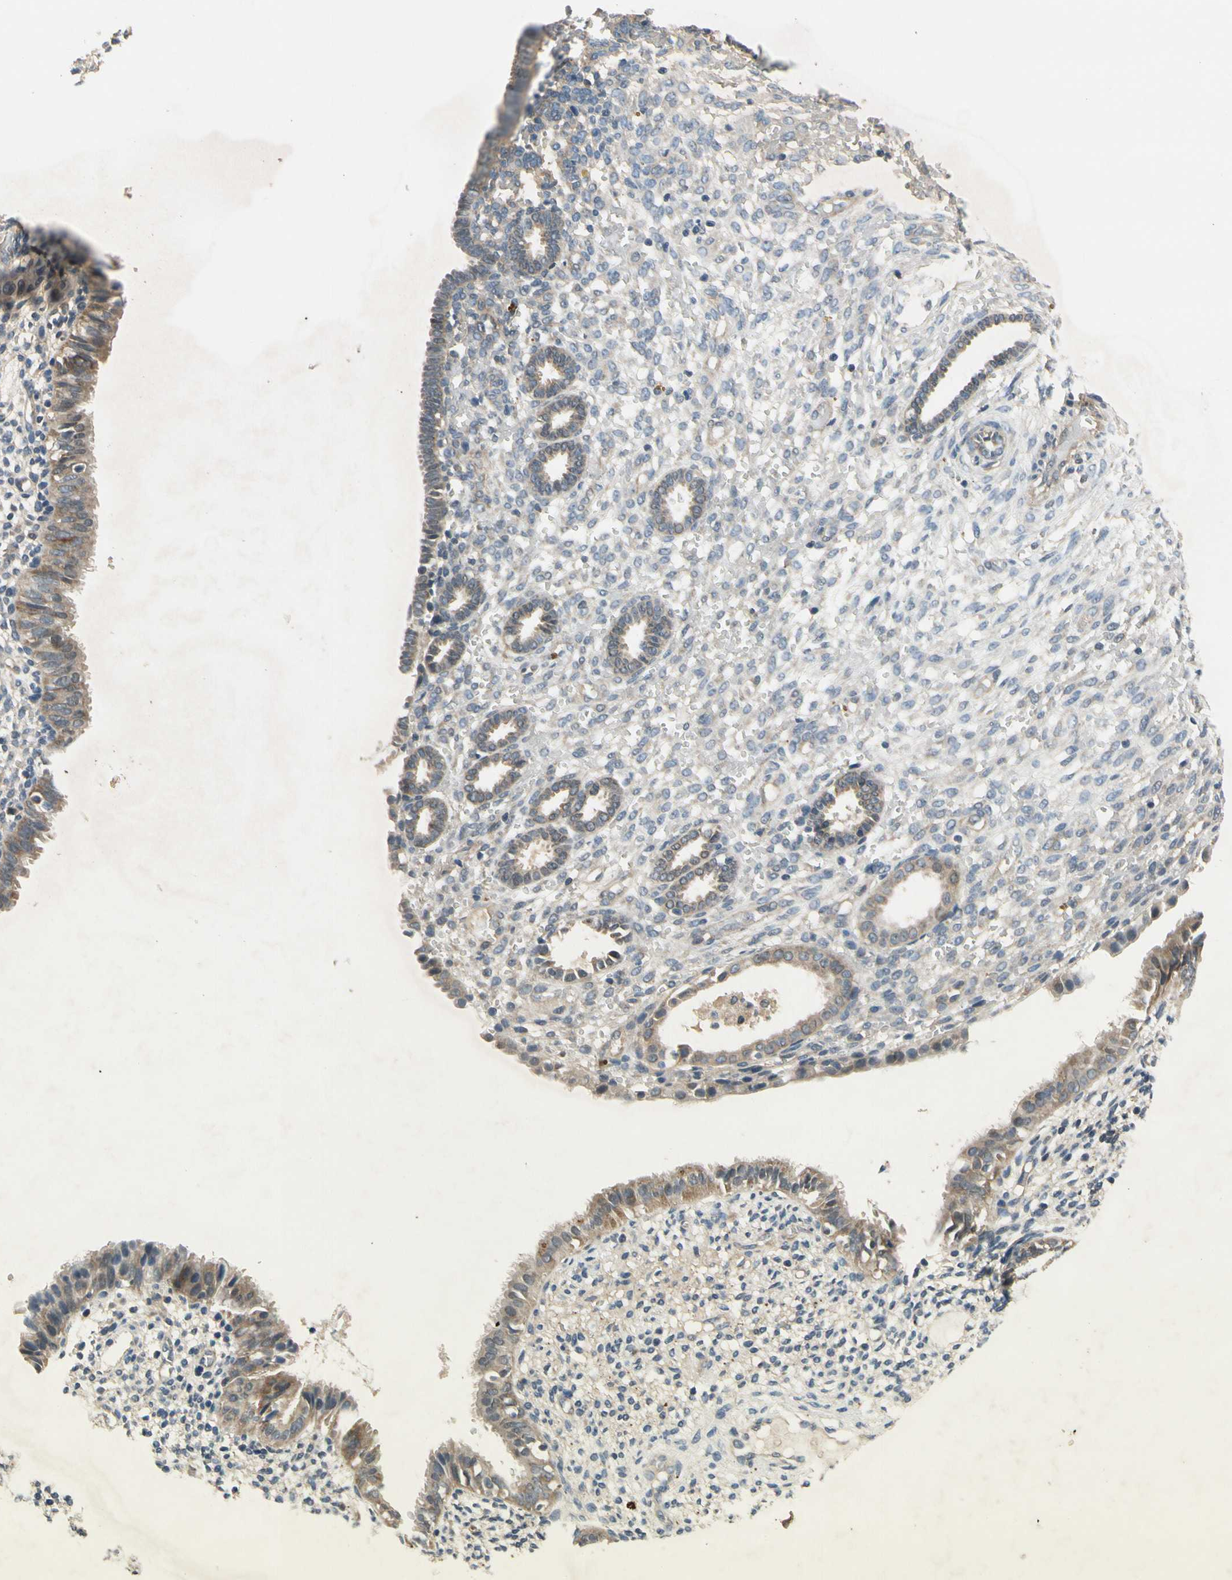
{"staining": {"intensity": "weak", "quantity": "<25%", "location": "cytoplasmic/membranous"}, "tissue": "endometrium", "cell_type": "Cells in endometrial stroma", "image_type": "normal", "snomed": [{"axis": "morphology", "description": "Normal tissue, NOS"}, {"axis": "topography", "description": "Endometrium"}], "caption": "Cells in endometrial stroma are negative for protein expression in normal human endometrium. The staining was performed using DAB to visualize the protein expression in brown, while the nuclei were stained in blue with hematoxylin (Magnification: 20x).", "gene": "ALKBH3", "patient": {"sex": "female", "age": 61}}